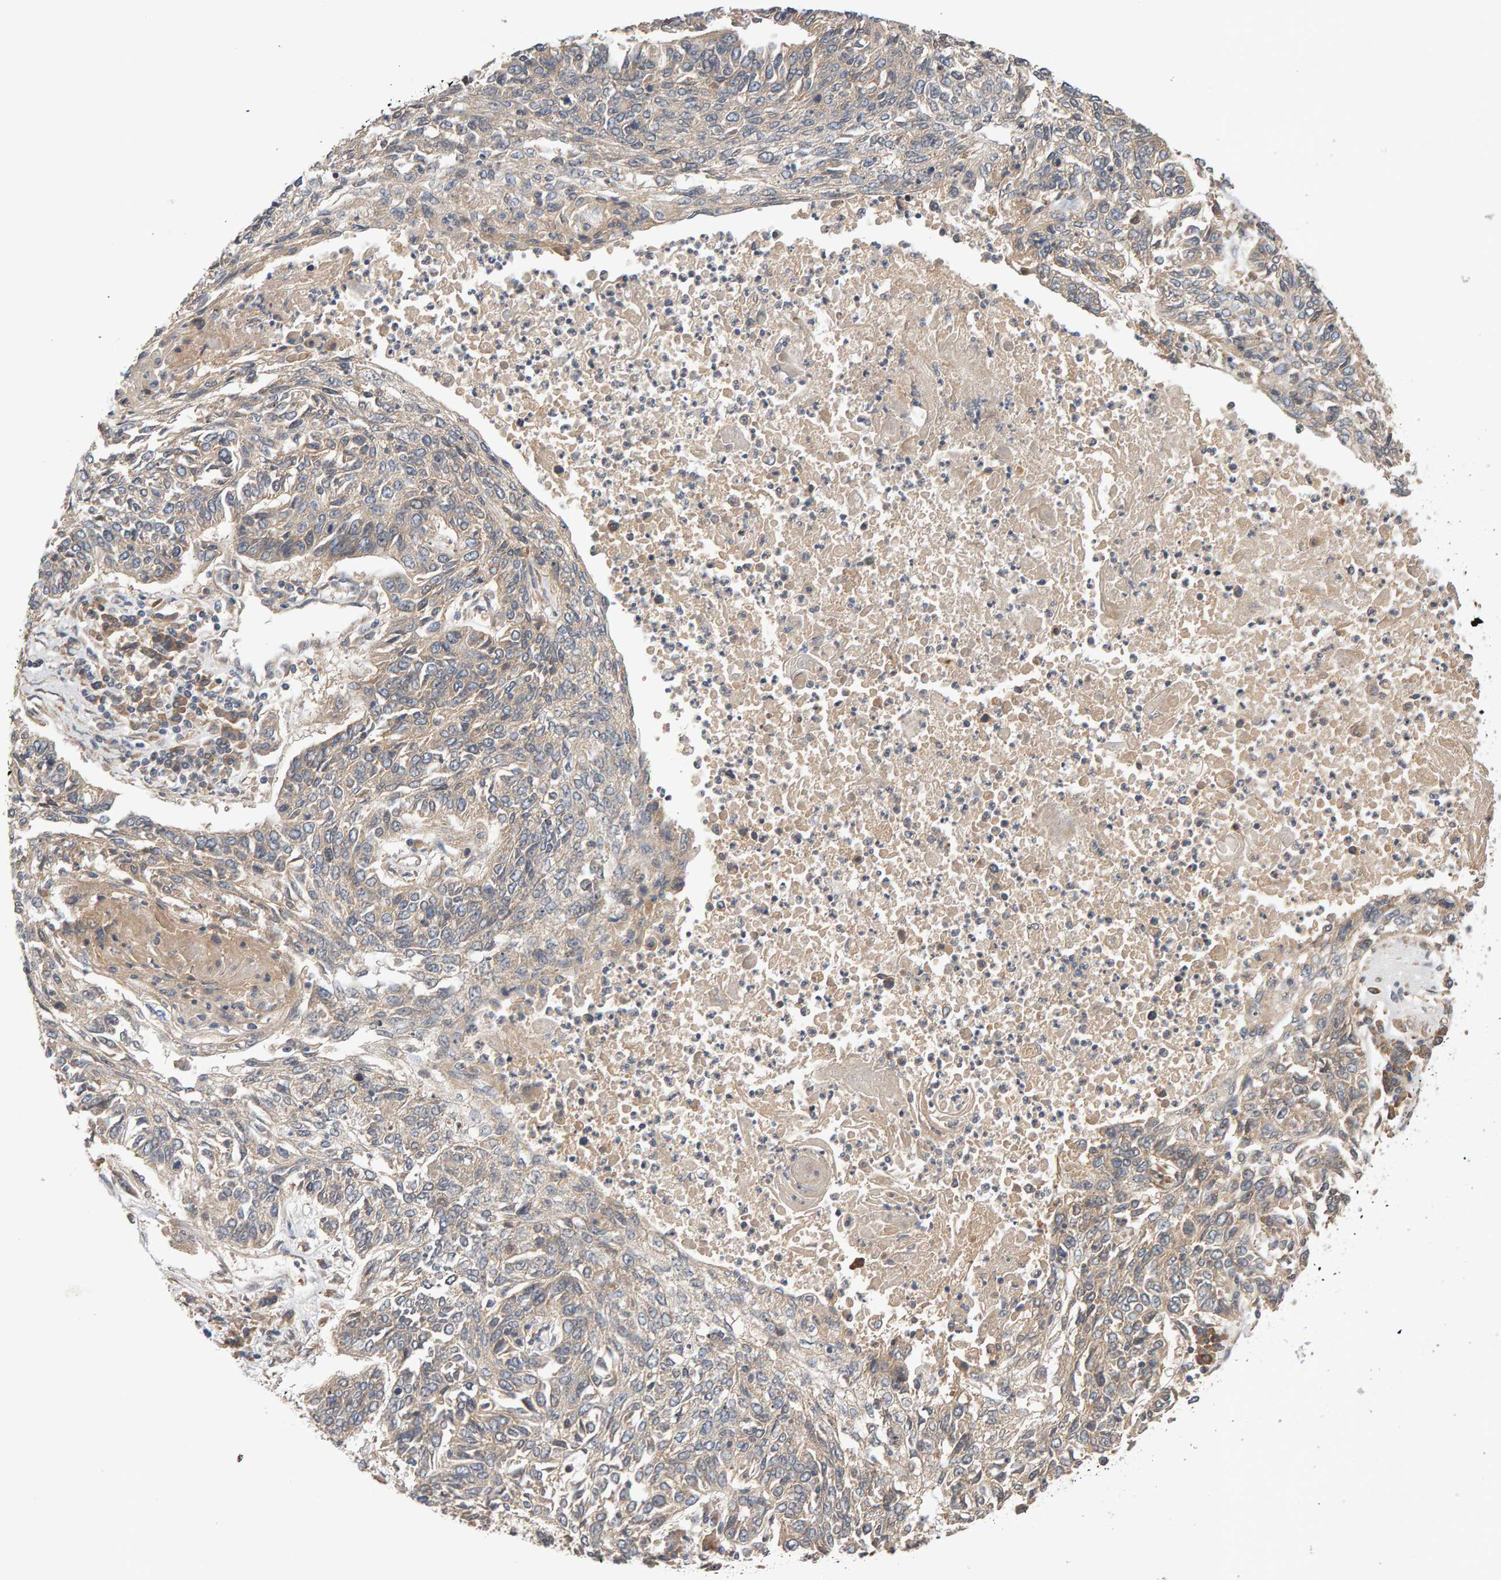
{"staining": {"intensity": "weak", "quantity": "<25%", "location": "cytoplasmic/membranous"}, "tissue": "lung cancer", "cell_type": "Tumor cells", "image_type": "cancer", "snomed": [{"axis": "morphology", "description": "Normal tissue, NOS"}, {"axis": "morphology", "description": "Squamous cell carcinoma, NOS"}, {"axis": "topography", "description": "Cartilage tissue"}, {"axis": "topography", "description": "Bronchus"}, {"axis": "topography", "description": "Lung"}], "caption": "Immunohistochemical staining of human lung squamous cell carcinoma reveals no significant expression in tumor cells. The staining is performed using DAB (3,3'-diaminobenzidine) brown chromogen with nuclei counter-stained in using hematoxylin.", "gene": "RNF19A", "patient": {"sex": "female", "age": 49}}